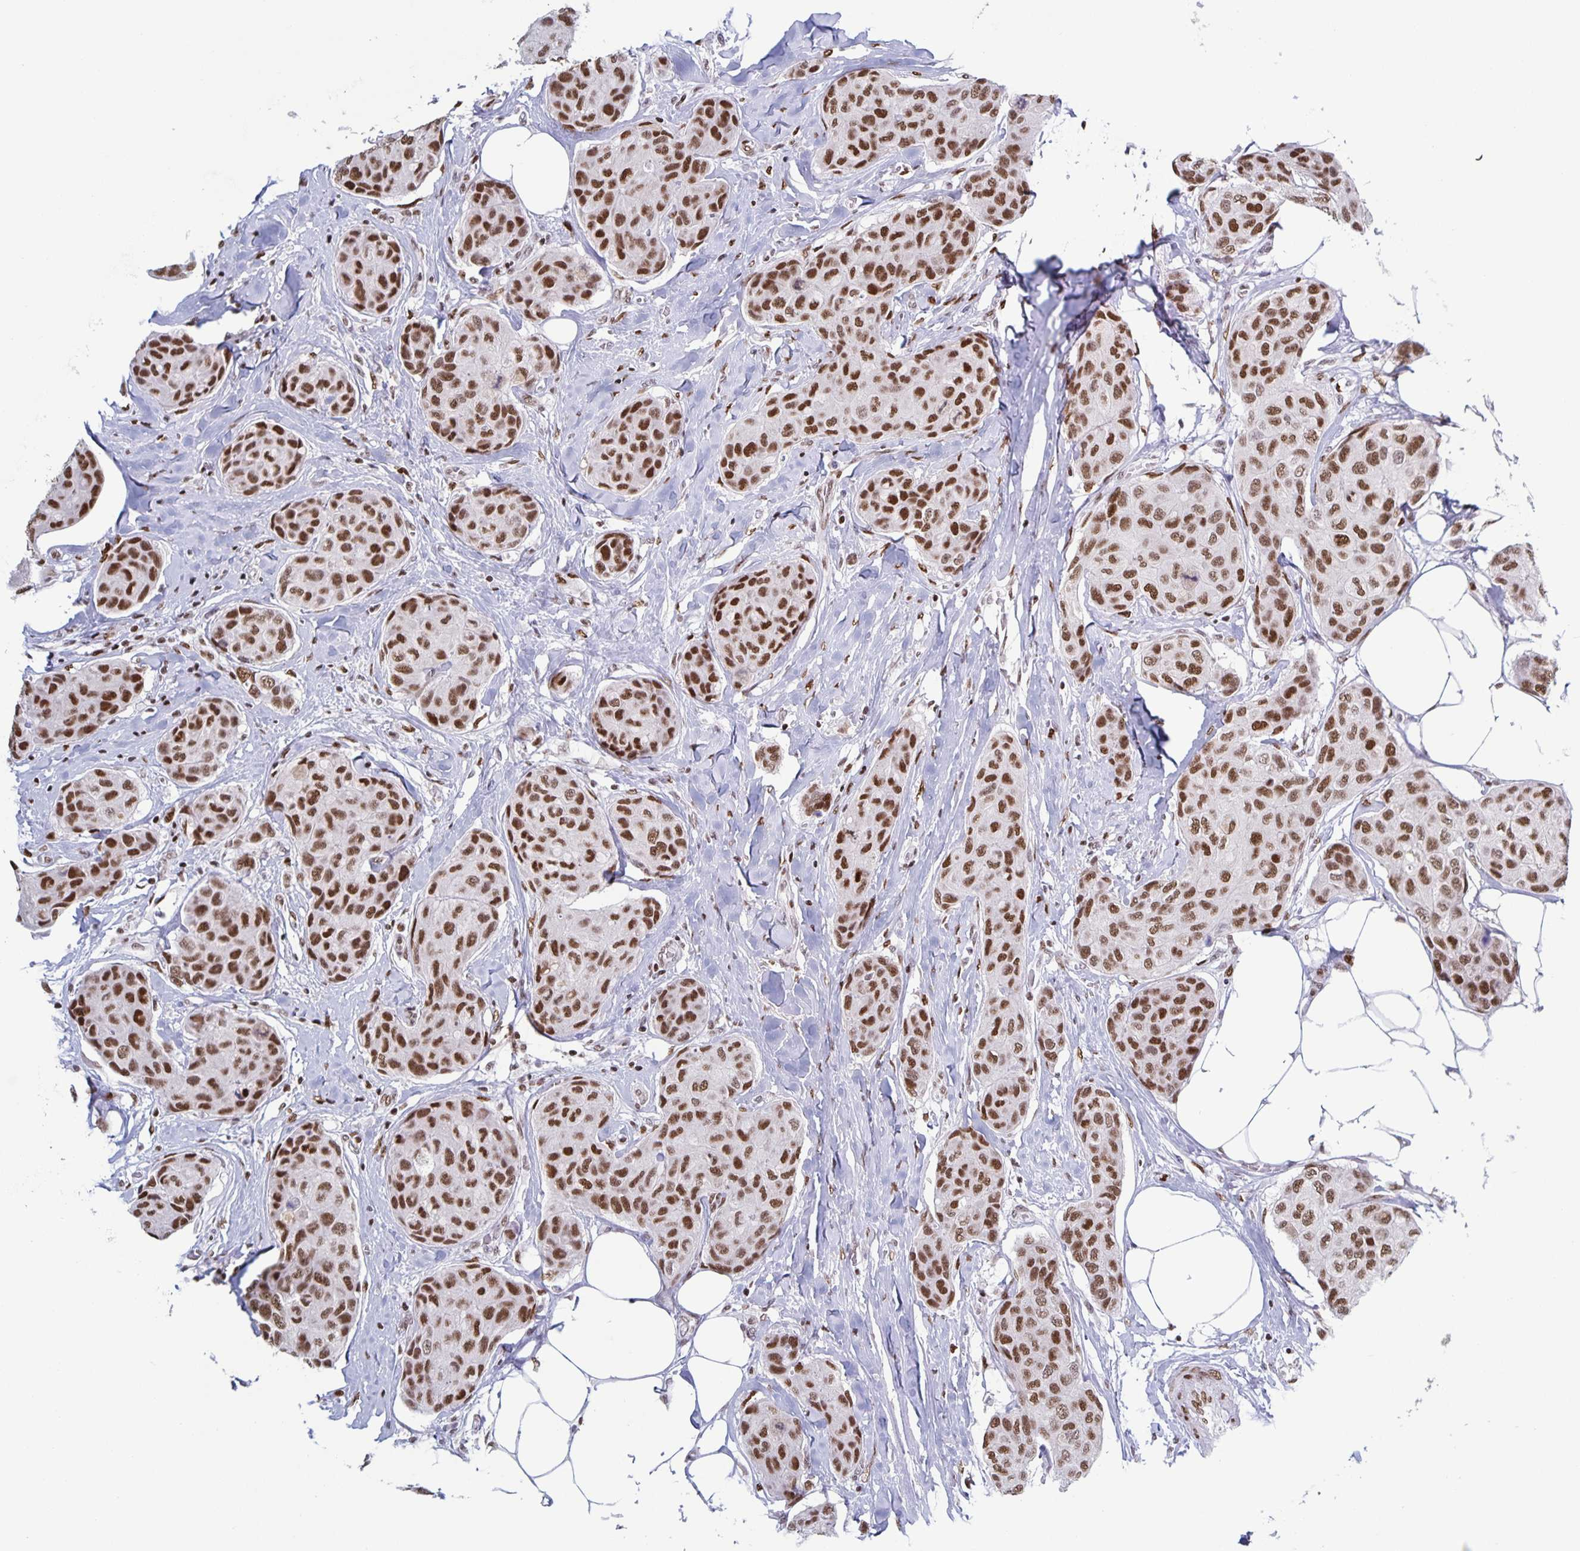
{"staining": {"intensity": "strong", "quantity": ">75%", "location": "nuclear"}, "tissue": "breast cancer", "cell_type": "Tumor cells", "image_type": "cancer", "snomed": [{"axis": "morphology", "description": "Duct carcinoma"}, {"axis": "topography", "description": "Breast"}], "caption": "Breast cancer was stained to show a protein in brown. There is high levels of strong nuclear staining in approximately >75% of tumor cells. The staining is performed using DAB brown chromogen to label protein expression. The nuclei are counter-stained blue using hematoxylin.", "gene": "JUND", "patient": {"sex": "female", "age": 80}}